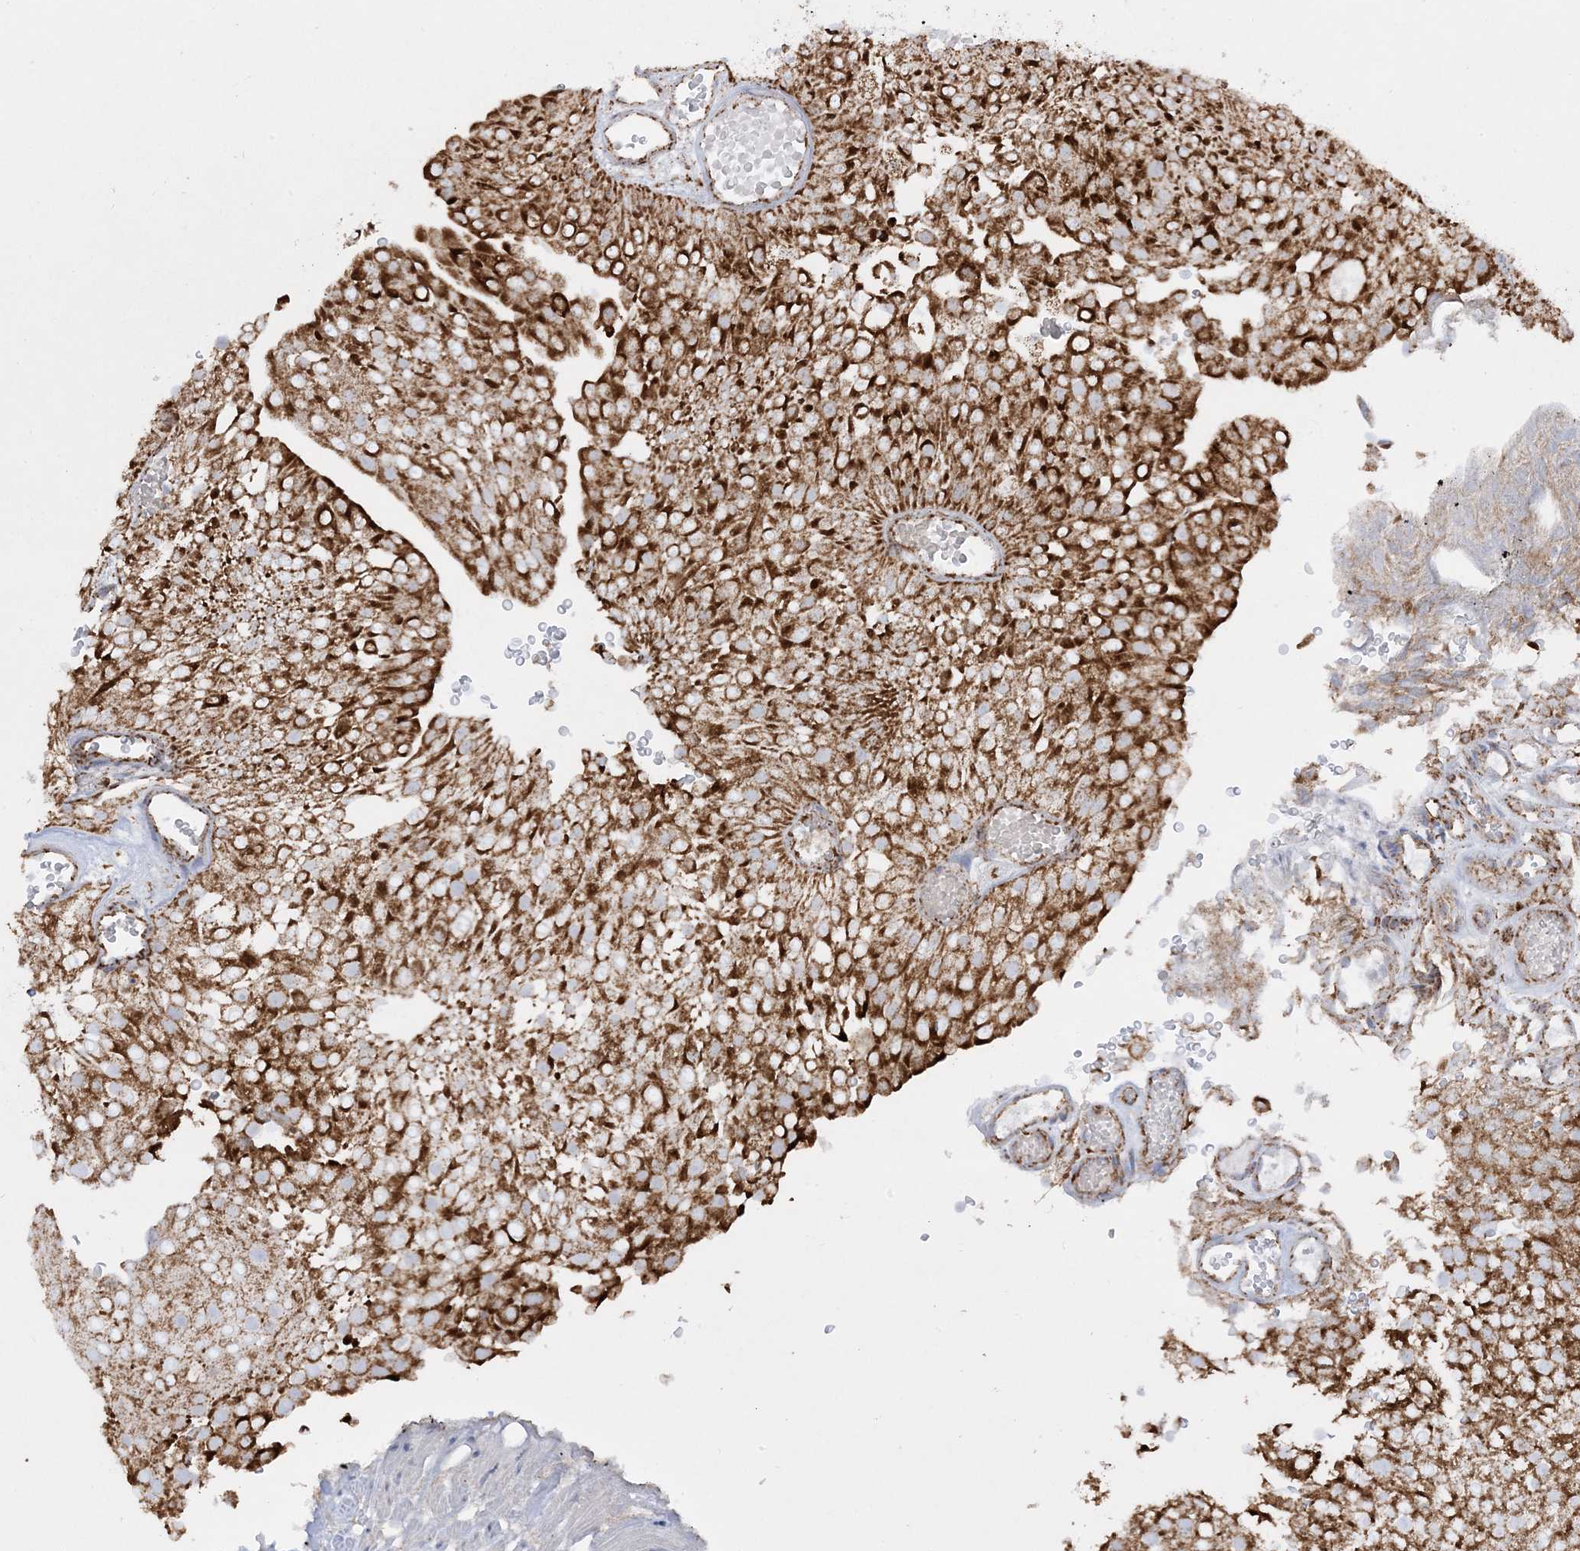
{"staining": {"intensity": "strong", "quantity": ">75%", "location": "cytoplasmic/membranous"}, "tissue": "urothelial cancer", "cell_type": "Tumor cells", "image_type": "cancer", "snomed": [{"axis": "morphology", "description": "Urothelial carcinoma, Low grade"}, {"axis": "topography", "description": "Urinary bladder"}], "caption": "Urothelial cancer stained with DAB IHC reveals high levels of strong cytoplasmic/membranous expression in approximately >75% of tumor cells. The staining was performed using DAB, with brown indicating positive protein expression. Nuclei are stained blue with hematoxylin.", "gene": "MRPS36", "patient": {"sex": "male", "age": 78}}